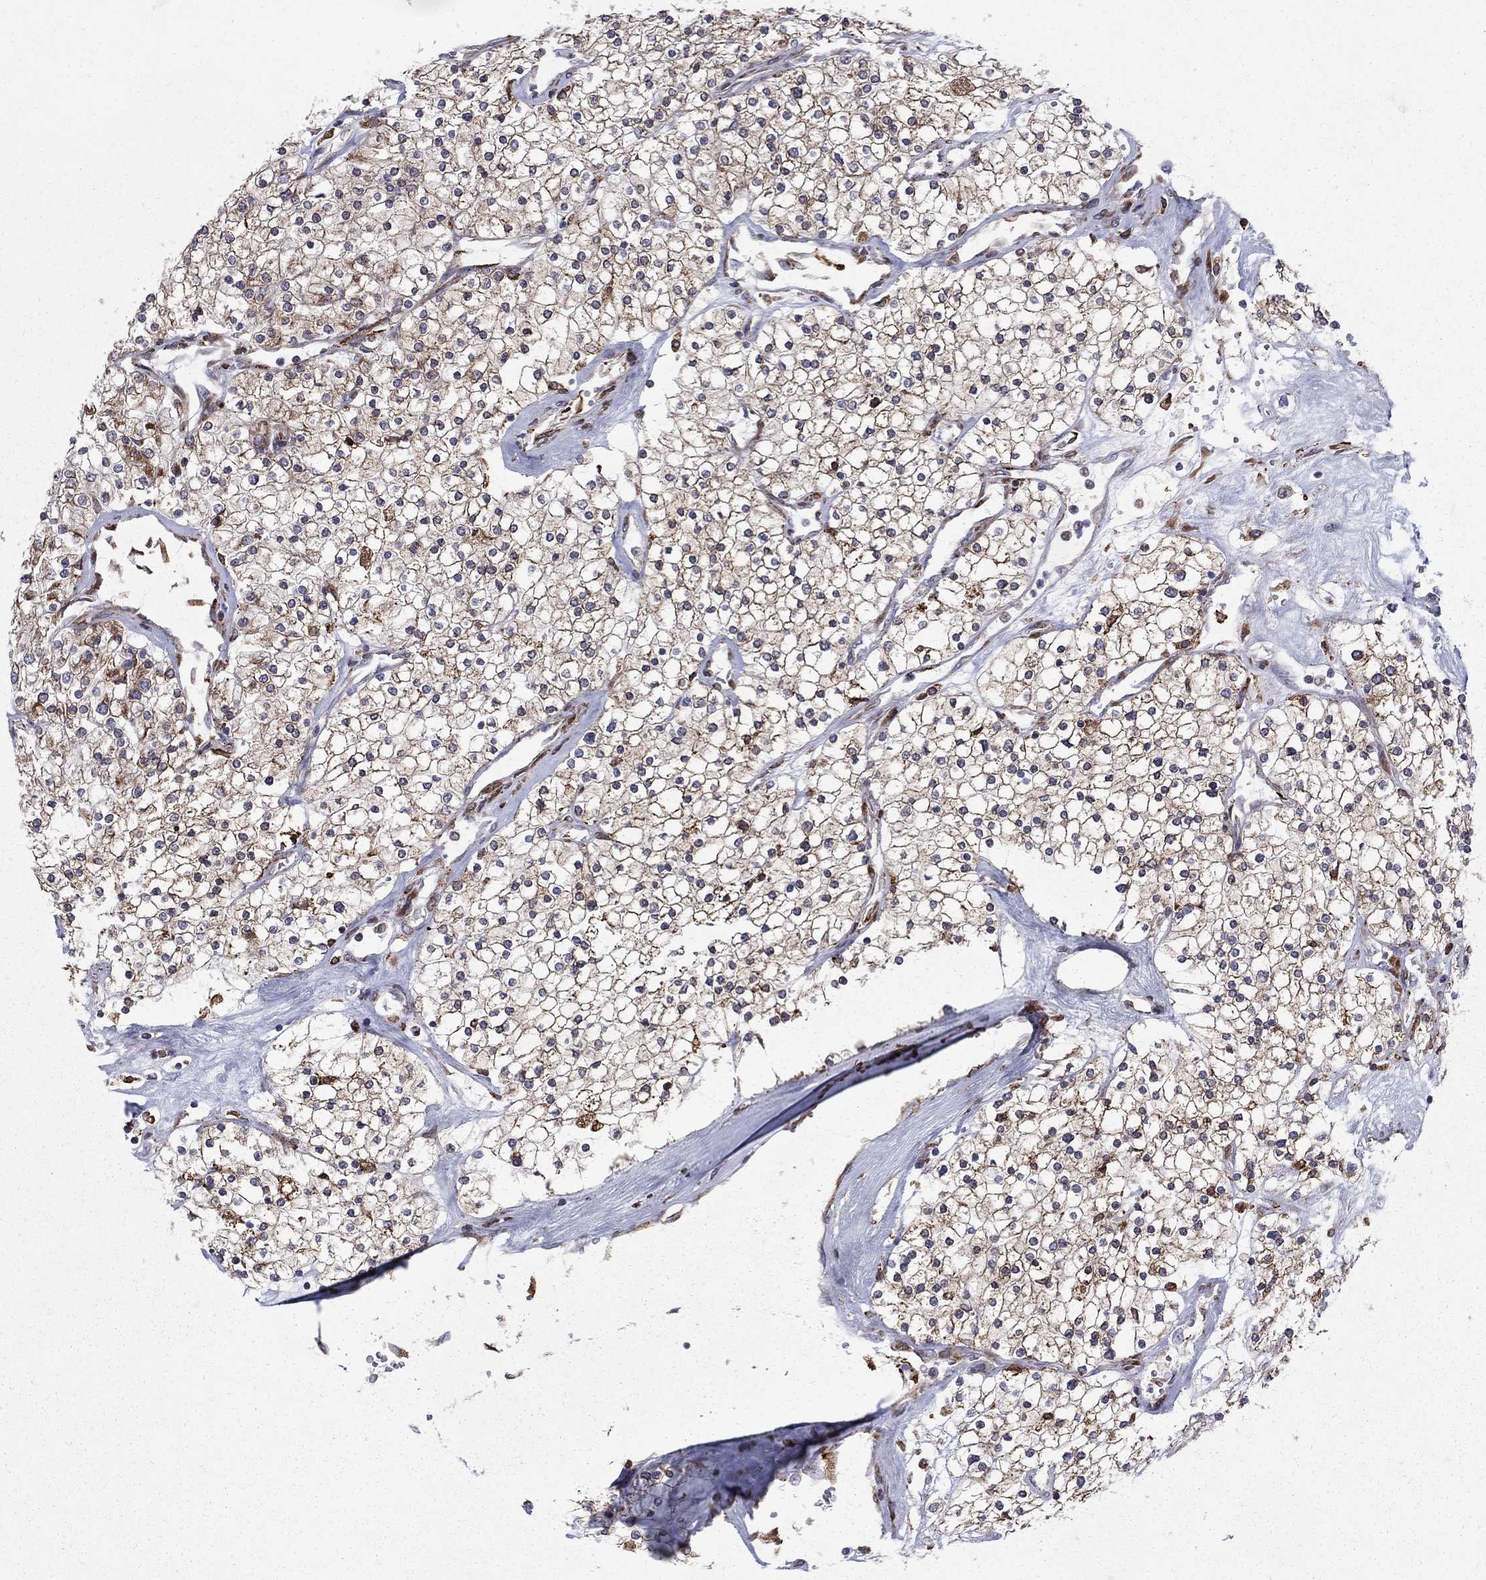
{"staining": {"intensity": "weak", "quantity": ">75%", "location": "cytoplasmic/membranous"}, "tissue": "renal cancer", "cell_type": "Tumor cells", "image_type": "cancer", "snomed": [{"axis": "morphology", "description": "Adenocarcinoma, NOS"}, {"axis": "topography", "description": "Kidney"}], "caption": "Immunohistochemistry (IHC) histopathology image of human renal cancer stained for a protein (brown), which demonstrates low levels of weak cytoplasmic/membranous positivity in approximately >75% of tumor cells.", "gene": "CAB39L", "patient": {"sex": "male", "age": 80}}